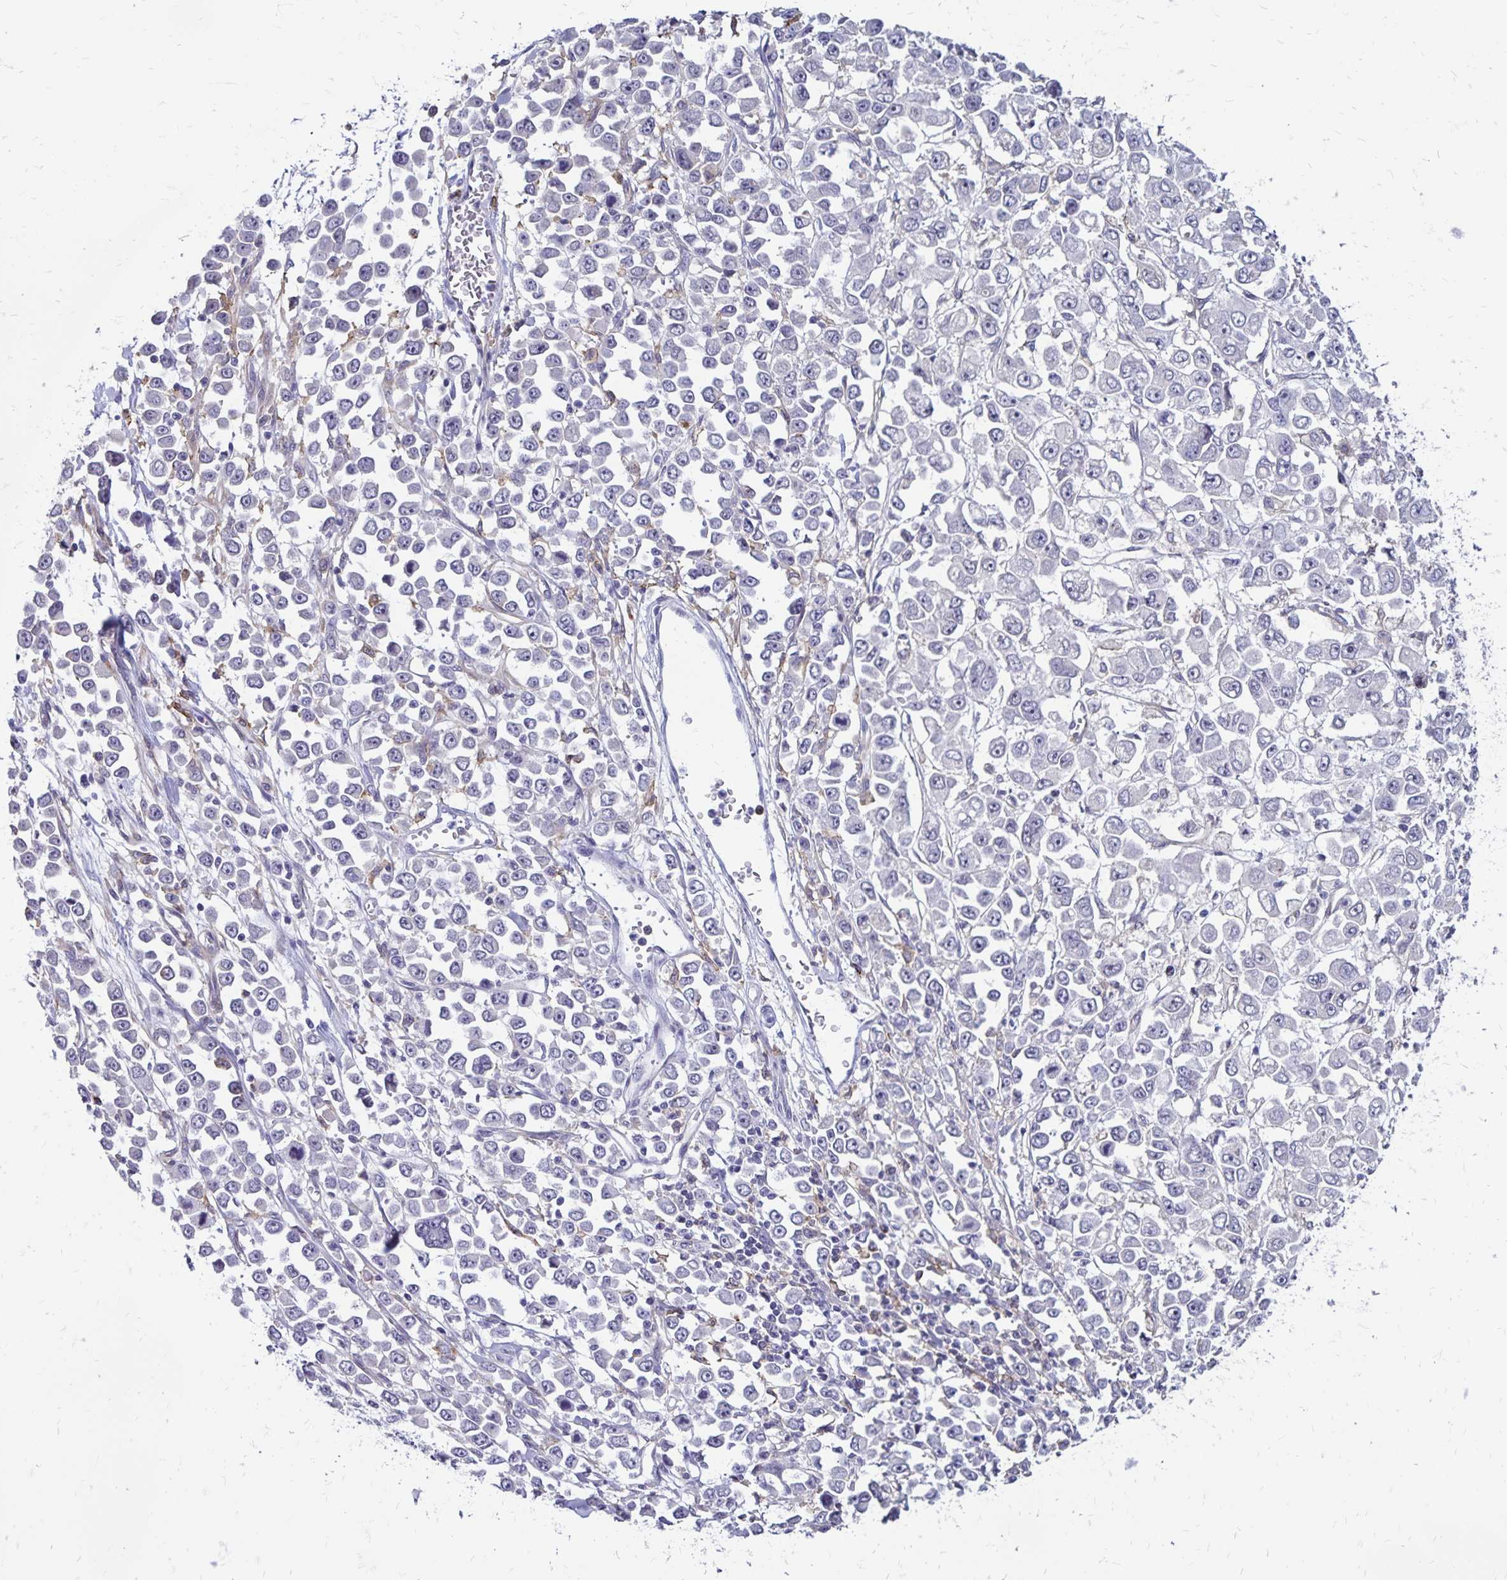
{"staining": {"intensity": "negative", "quantity": "none", "location": "none"}, "tissue": "stomach cancer", "cell_type": "Tumor cells", "image_type": "cancer", "snomed": [{"axis": "morphology", "description": "Adenocarcinoma, NOS"}, {"axis": "topography", "description": "Stomach, upper"}], "caption": "Stomach cancer (adenocarcinoma) was stained to show a protein in brown. There is no significant staining in tumor cells. Nuclei are stained in blue.", "gene": "TNS3", "patient": {"sex": "male", "age": 70}}